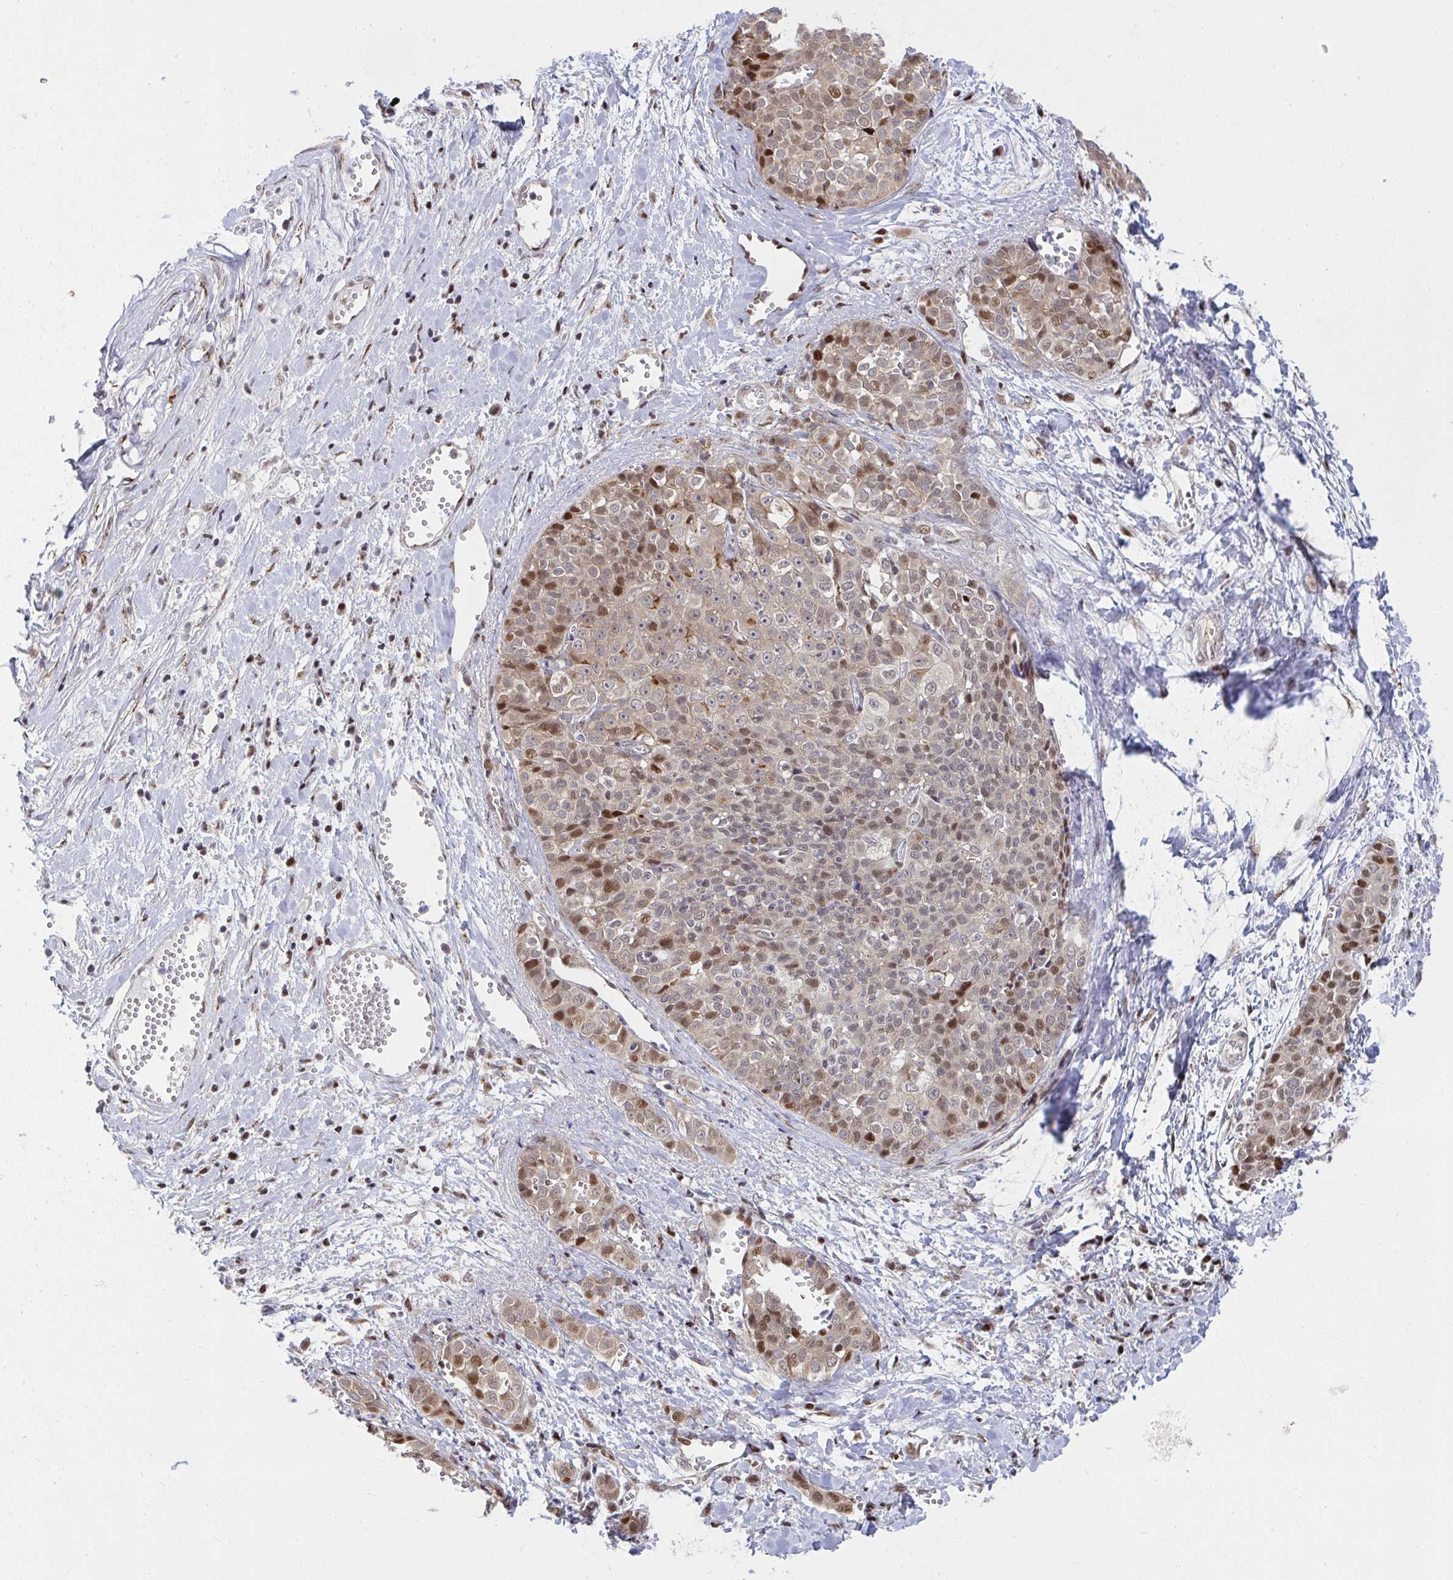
{"staining": {"intensity": "moderate", "quantity": "25%-75%", "location": "nuclear"}, "tissue": "liver cancer", "cell_type": "Tumor cells", "image_type": "cancer", "snomed": [{"axis": "morphology", "description": "Cholangiocarcinoma"}, {"axis": "topography", "description": "Liver"}], "caption": "Liver cancer (cholangiocarcinoma) stained with a protein marker exhibits moderate staining in tumor cells.", "gene": "PIGY", "patient": {"sex": "female", "age": 77}}